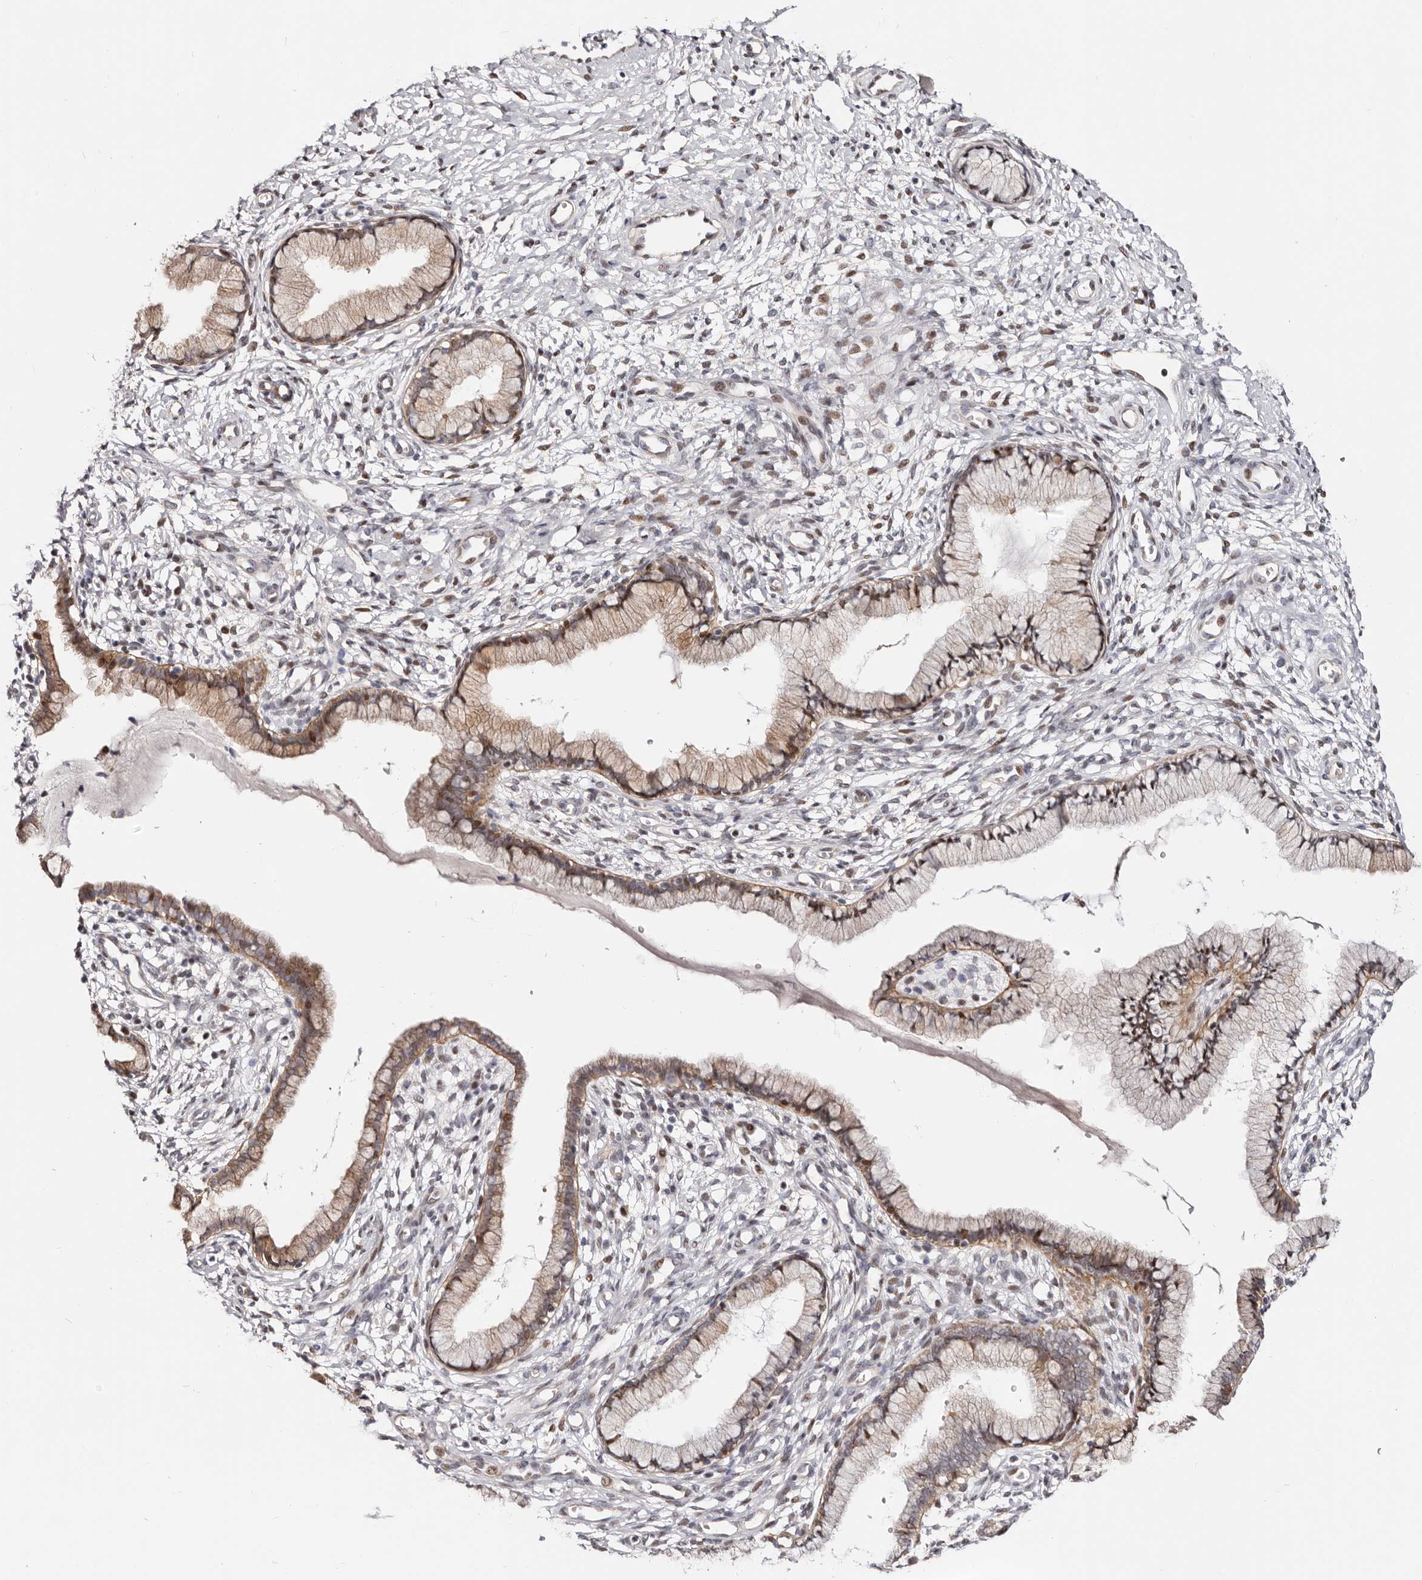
{"staining": {"intensity": "moderate", "quantity": "<25%", "location": "cytoplasmic/membranous,nuclear"}, "tissue": "cervix", "cell_type": "Glandular cells", "image_type": "normal", "snomed": [{"axis": "morphology", "description": "Normal tissue, NOS"}, {"axis": "topography", "description": "Cervix"}], "caption": "This image reveals IHC staining of normal human cervix, with low moderate cytoplasmic/membranous,nuclear expression in approximately <25% of glandular cells.", "gene": "EPHX3", "patient": {"sex": "female", "age": 36}}